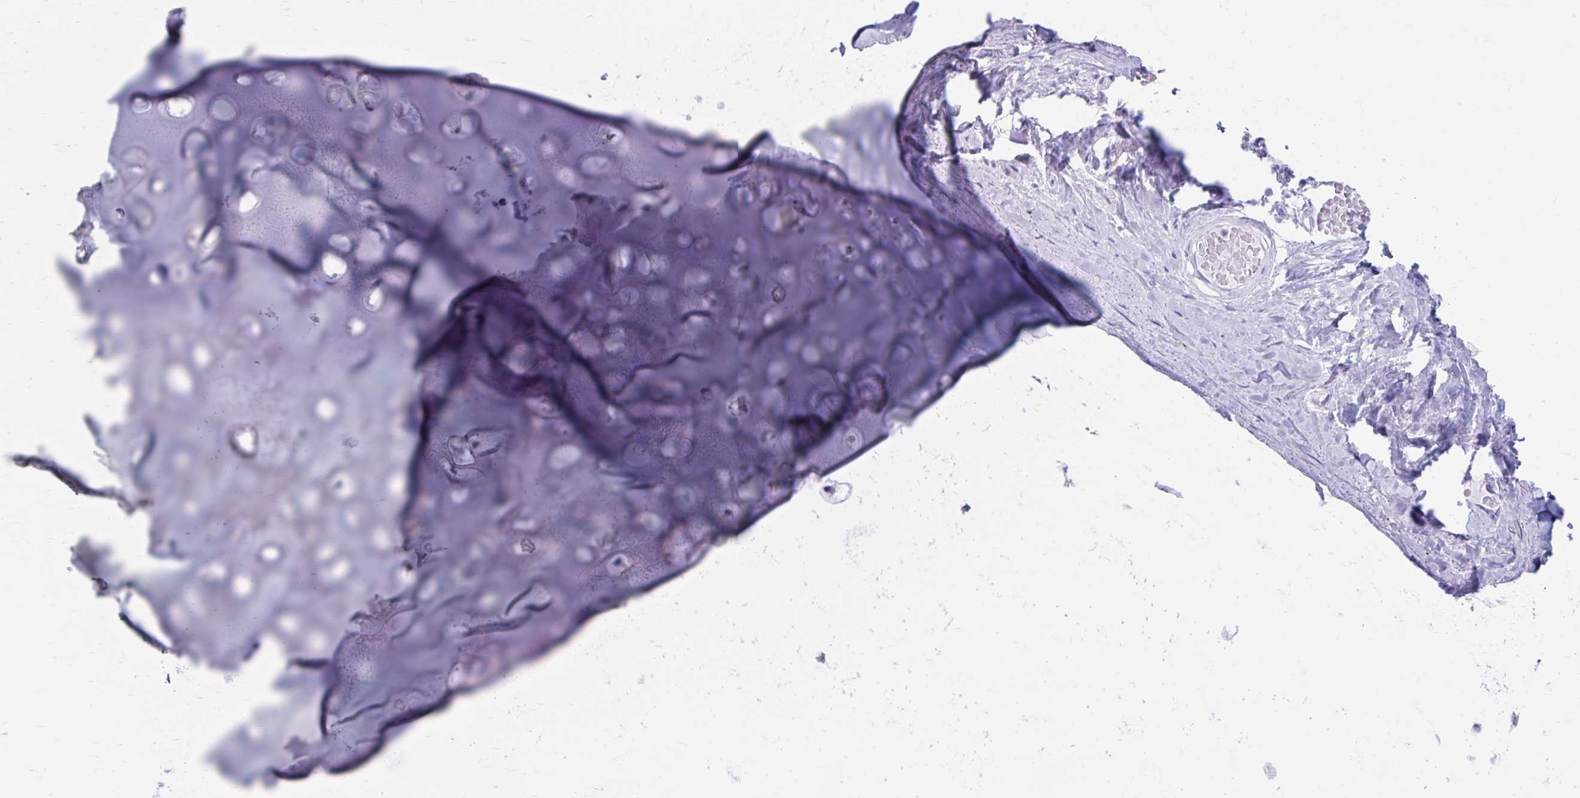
{"staining": {"intensity": "negative", "quantity": "none", "location": "none"}, "tissue": "adipose tissue", "cell_type": "Adipocytes", "image_type": "normal", "snomed": [{"axis": "morphology", "description": "Normal tissue, NOS"}, {"axis": "topography", "description": "Cartilage tissue"}, {"axis": "topography", "description": "Bronchus"}], "caption": "A micrograph of adipose tissue stained for a protein demonstrates no brown staining in adipocytes. (DAB (3,3'-diaminobenzidine) immunohistochemistry, high magnification).", "gene": "KCNE2", "patient": {"sex": "male", "age": 64}}